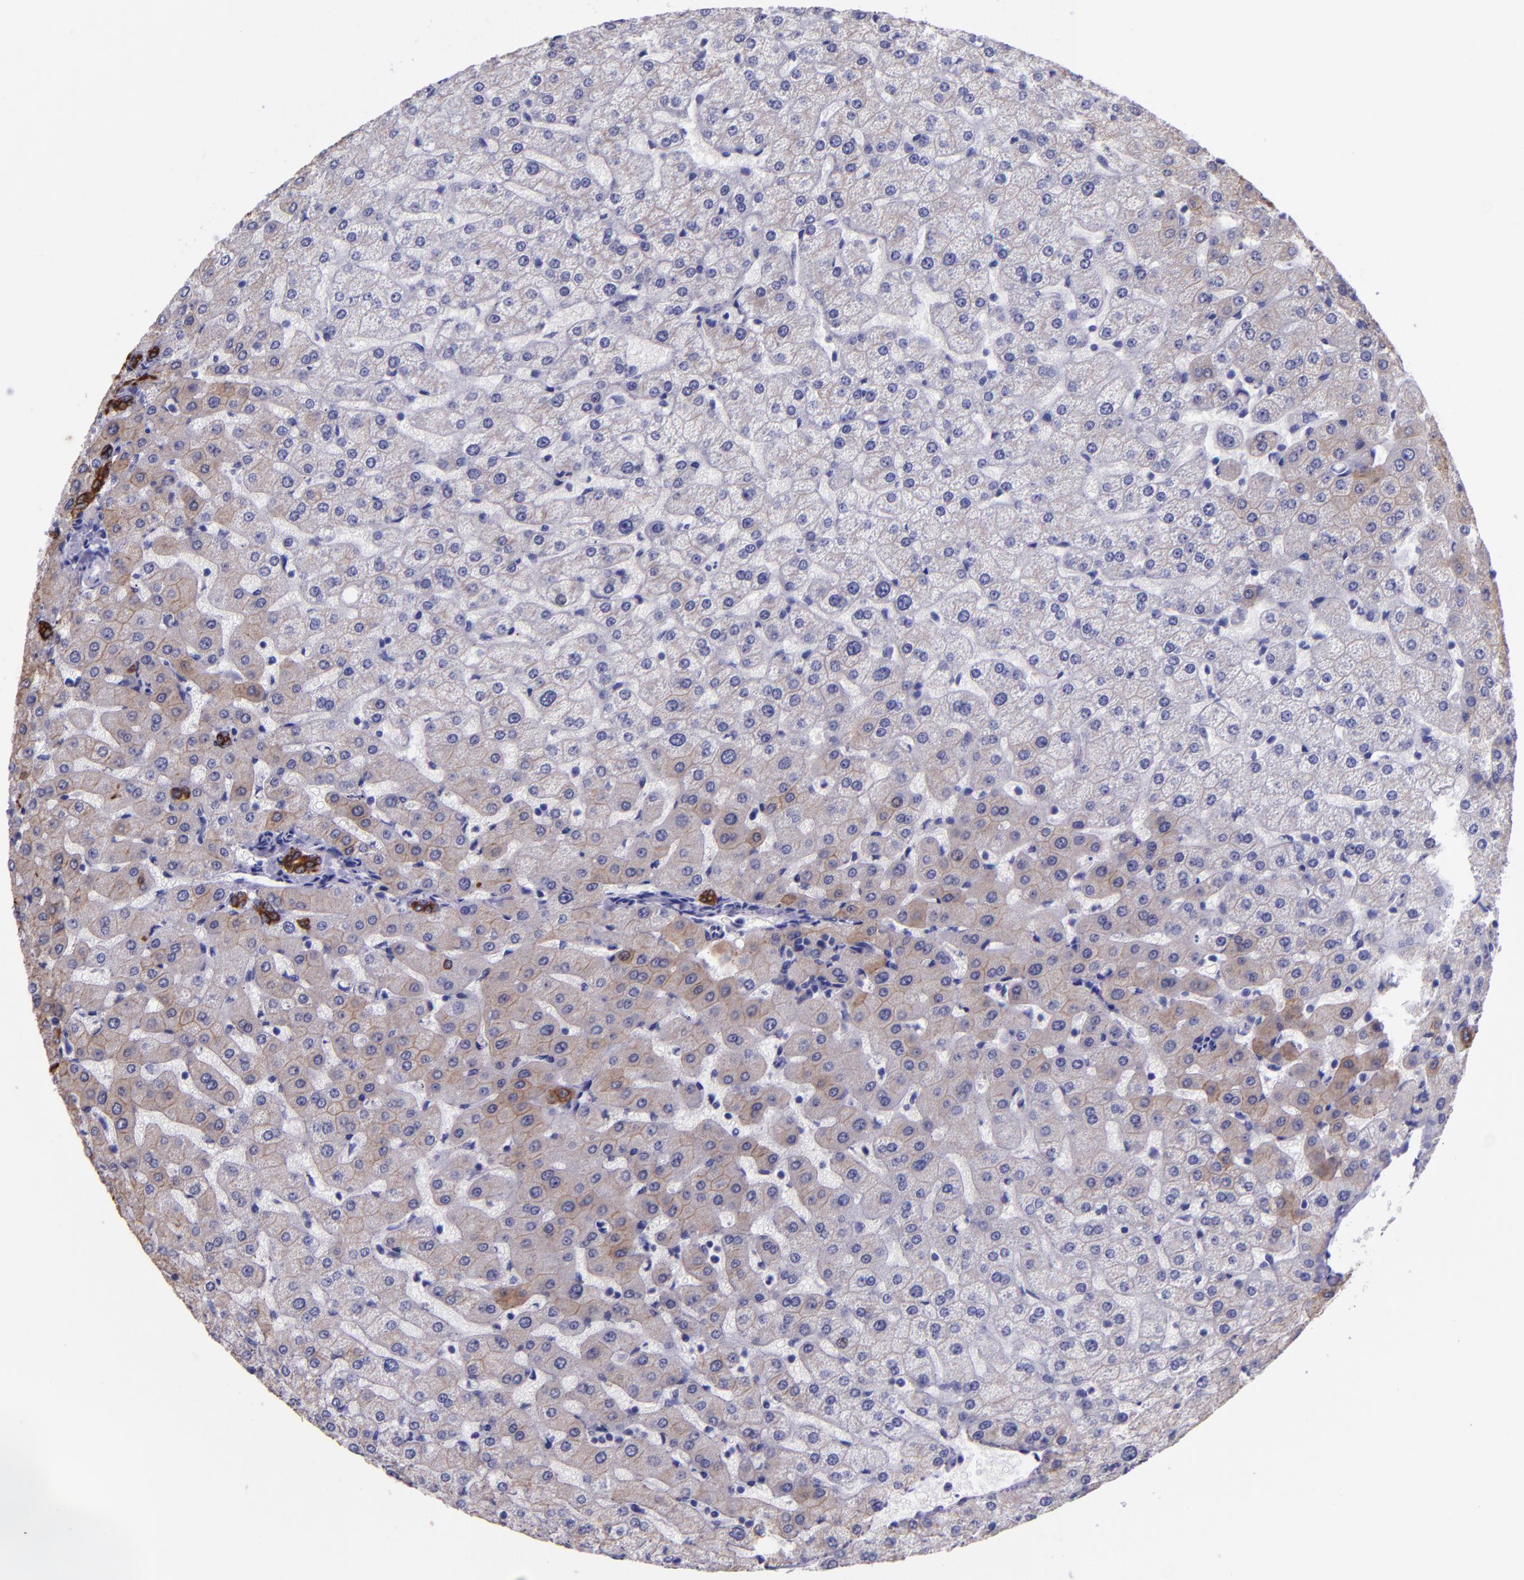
{"staining": {"intensity": "strong", "quantity": ">75%", "location": "cytoplasmic/membranous"}, "tissue": "liver", "cell_type": "Cholangiocytes", "image_type": "normal", "snomed": [{"axis": "morphology", "description": "Normal tissue, NOS"}, {"axis": "morphology", "description": "Fibrosis, NOS"}, {"axis": "topography", "description": "Liver"}], "caption": "The immunohistochemical stain labels strong cytoplasmic/membranous positivity in cholangiocytes of unremarkable liver. The staining was performed using DAB to visualize the protein expression in brown, while the nuclei were stained in blue with hematoxylin (Magnification: 20x).", "gene": "KRT4", "patient": {"sex": "female", "age": 29}}